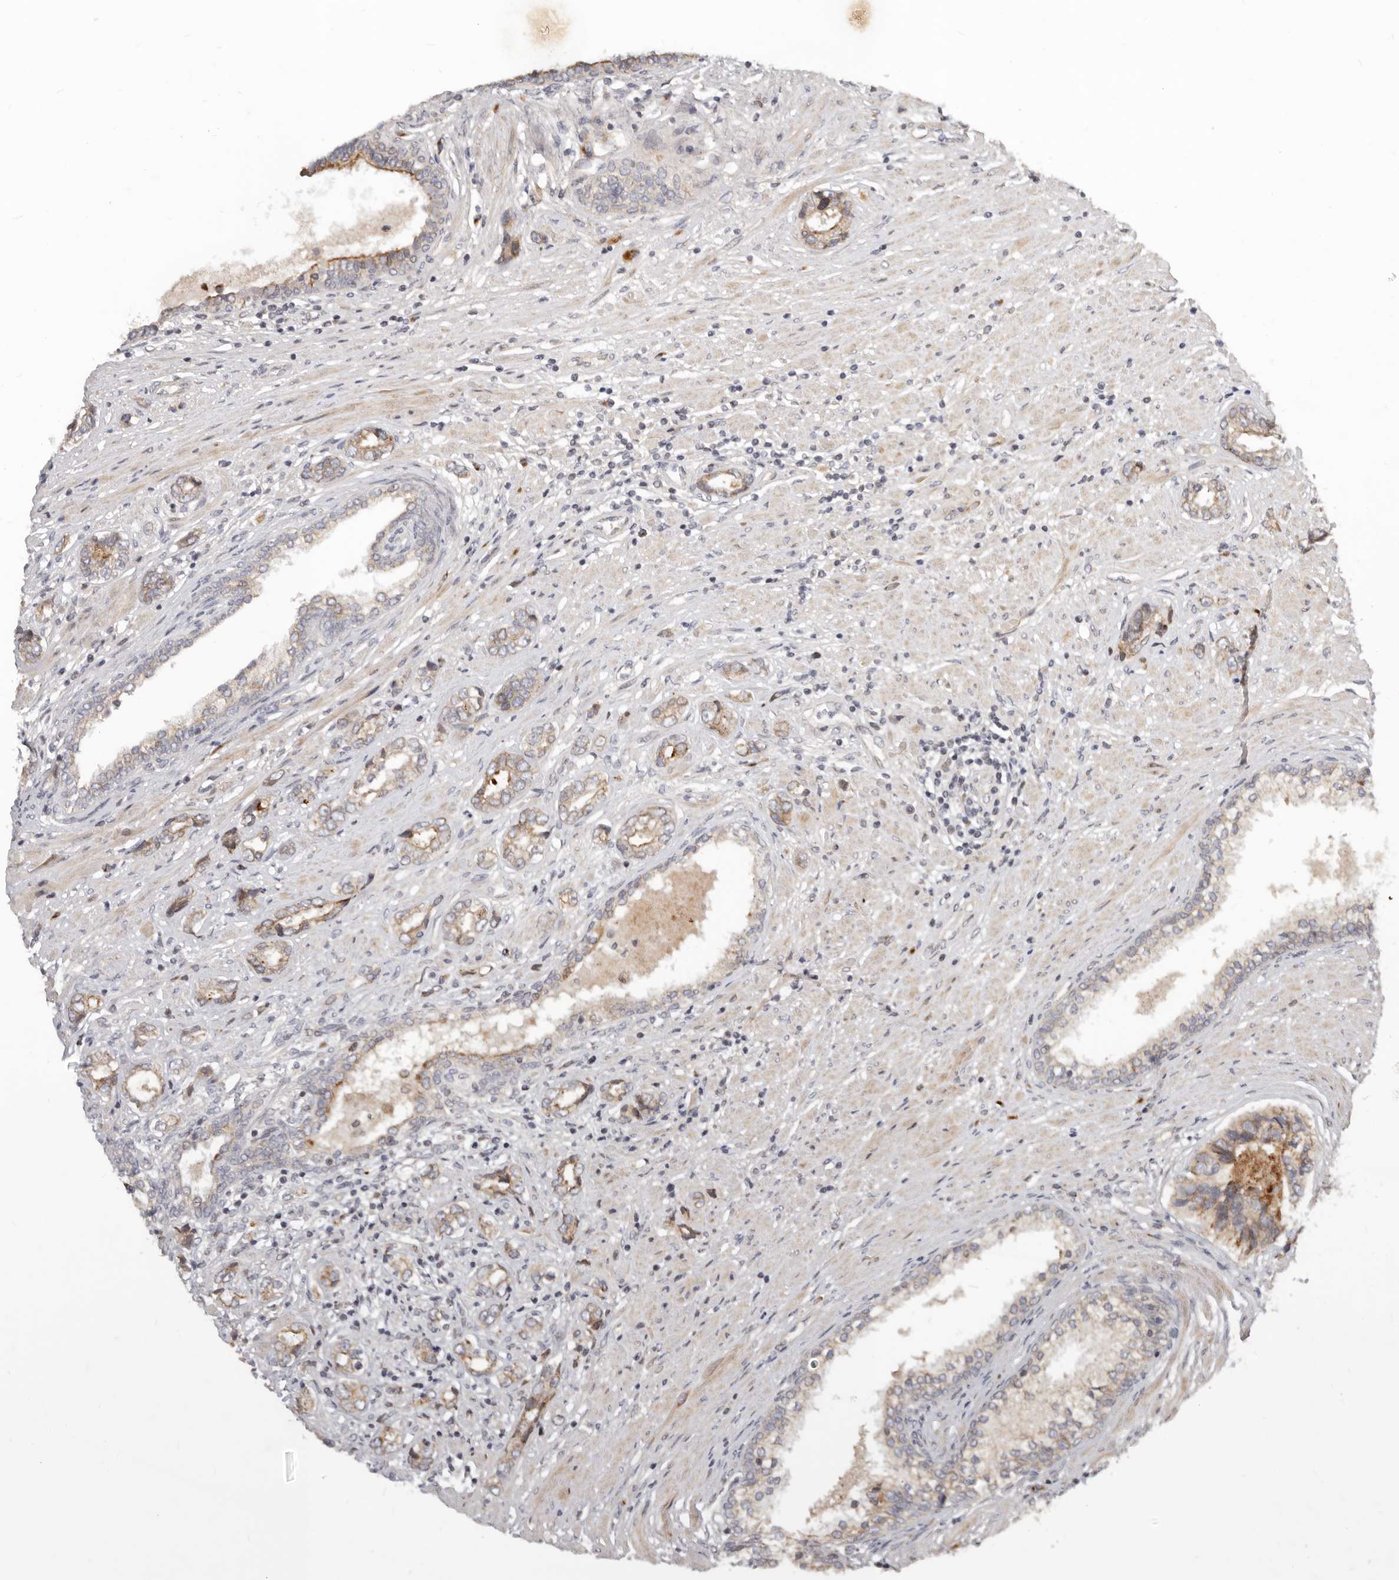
{"staining": {"intensity": "weak", "quantity": ">75%", "location": "cytoplasmic/membranous"}, "tissue": "prostate cancer", "cell_type": "Tumor cells", "image_type": "cancer", "snomed": [{"axis": "morphology", "description": "Adenocarcinoma, High grade"}, {"axis": "topography", "description": "Prostate"}], "caption": "Protein expression analysis of human prostate adenocarcinoma (high-grade) reveals weak cytoplasmic/membranous expression in about >75% of tumor cells.", "gene": "NPY4R", "patient": {"sex": "male", "age": 61}}